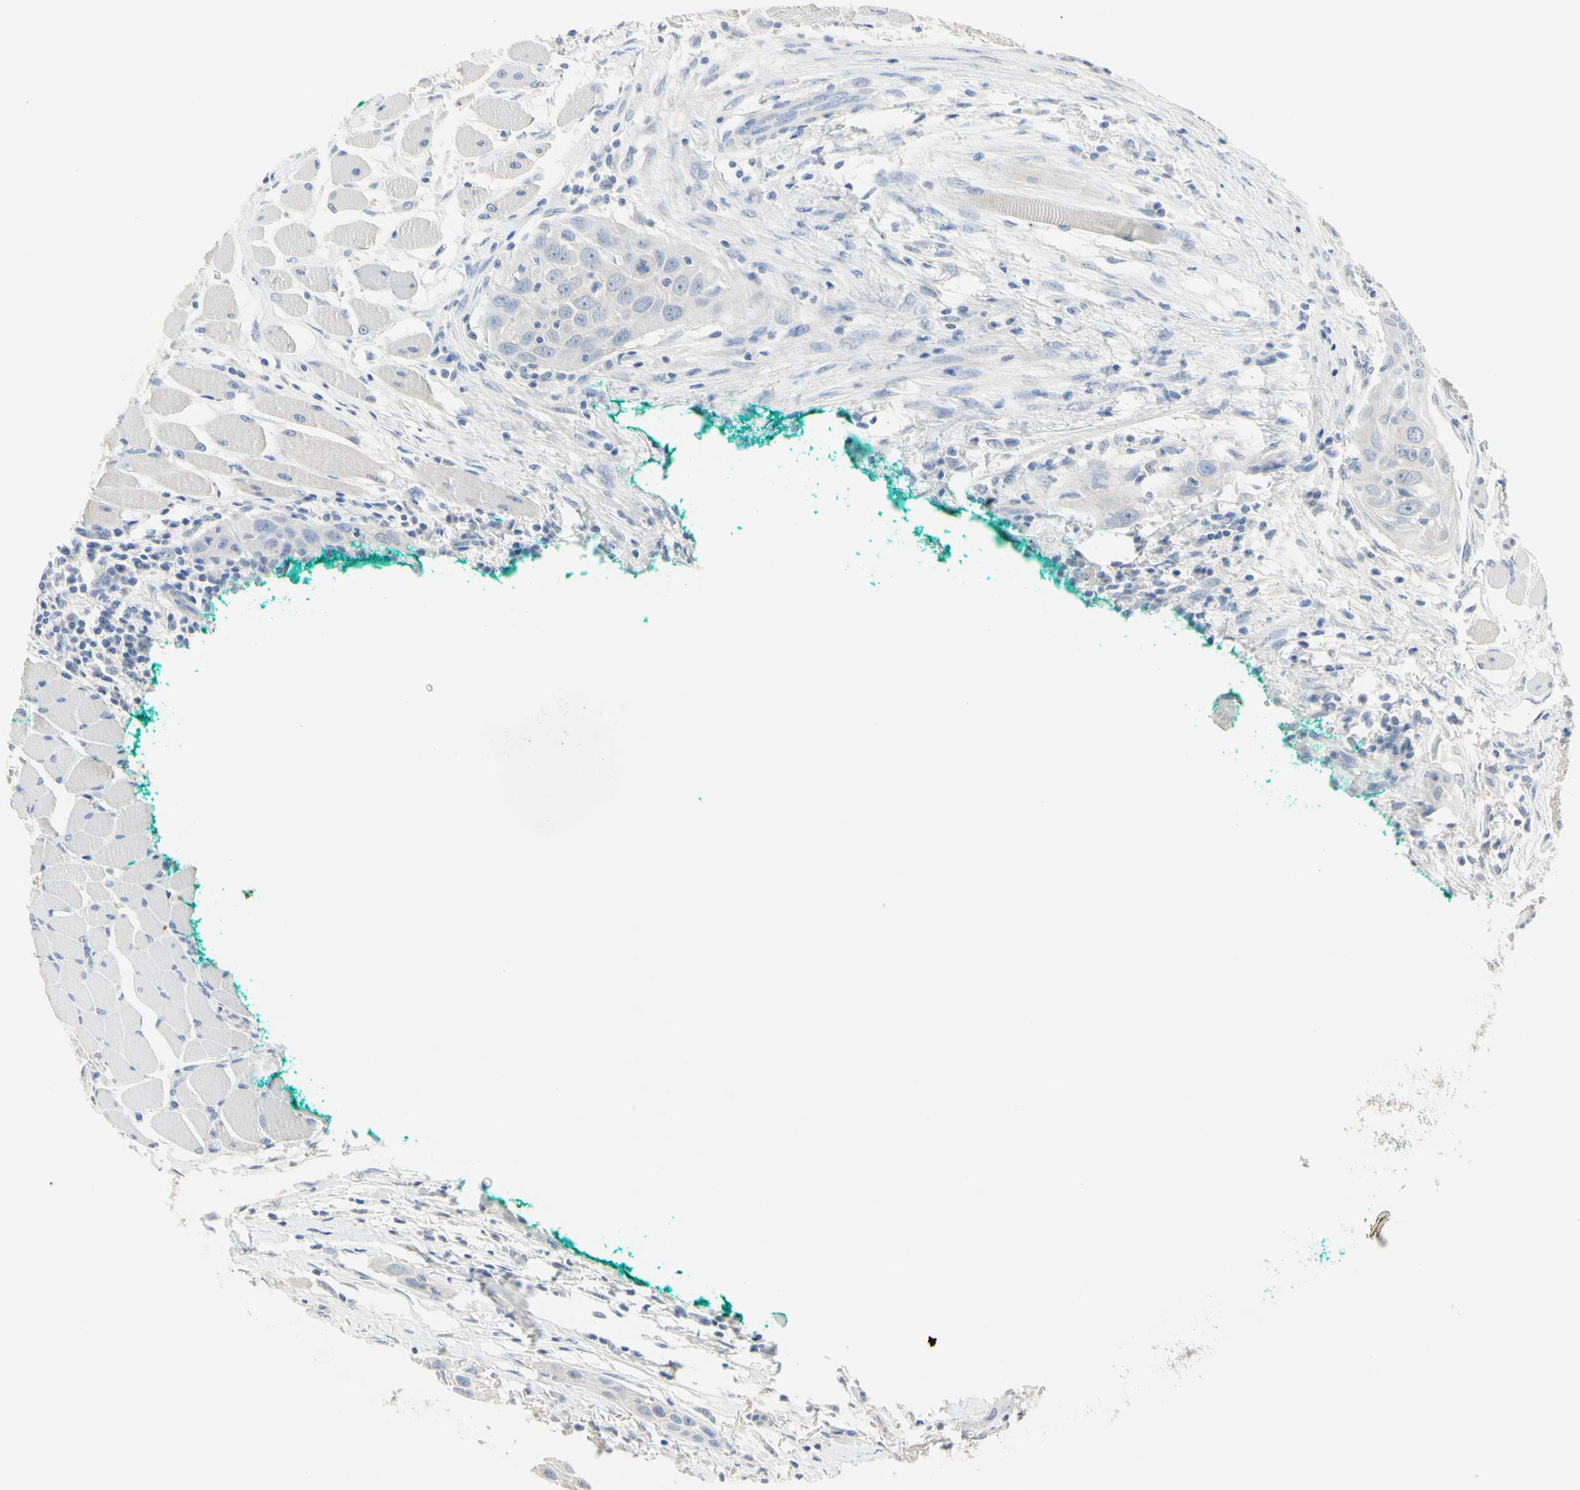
{"staining": {"intensity": "weak", "quantity": "<25%", "location": "cytoplasmic/membranous"}, "tissue": "head and neck cancer", "cell_type": "Tumor cells", "image_type": "cancer", "snomed": [{"axis": "morphology", "description": "Squamous cell carcinoma, NOS"}, {"axis": "topography", "description": "Oral tissue"}, {"axis": "topography", "description": "Head-Neck"}], "caption": "Immunohistochemical staining of head and neck cancer (squamous cell carcinoma) reveals no significant staining in tumor cells.", "gene": "NECTIN4", "patient": {"sex": "female", "age": 50}}